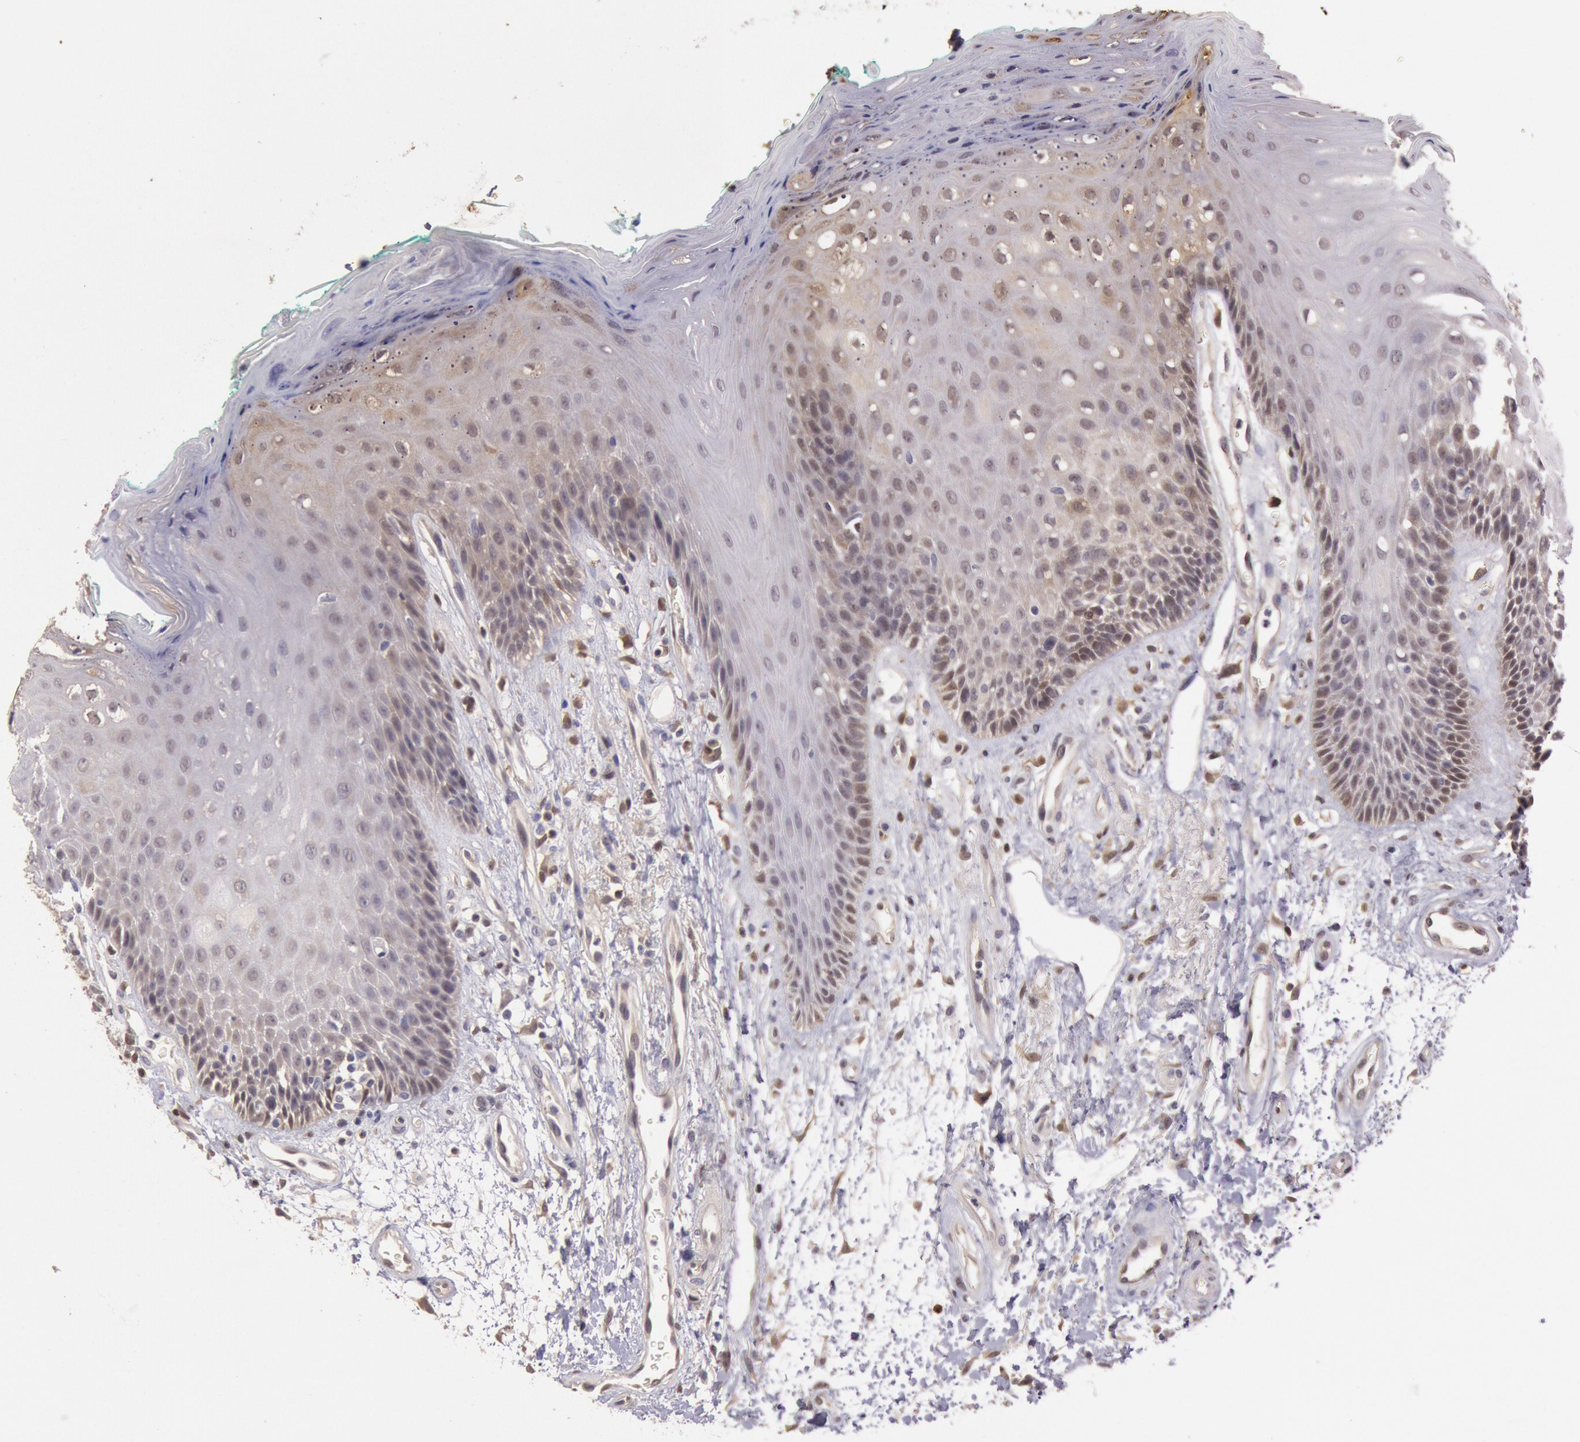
{"staining": {"intensity": "weak", "quantity": "25%-75%", "location": "nuclear"}, "tissue": "oral mucosa", "cell_type": "Squamous epithelial cells", "image_type": "normal", "snomed": [{"axis": "morphology", "description": "Normal tissue, NOS"}, {"axis": "morphology", "description": "Squamous cell carcinoma, NOS"}, {"axis": "topography", "description": "Skeletal muscle"}, {"axis": "topography", "description": "Oral tissue"}, {"axis": "topography", "description": "Head-Neck"}], "caption": "A photomicrograph showing weak nuclear positivity in about 25%-75% of squamous epithelial cells in unremarkable oral mucosa, as visualized by brown immunohistochemical staining.", "gene": "SOD1", "patient": {"sex": "female", "age": 84}}